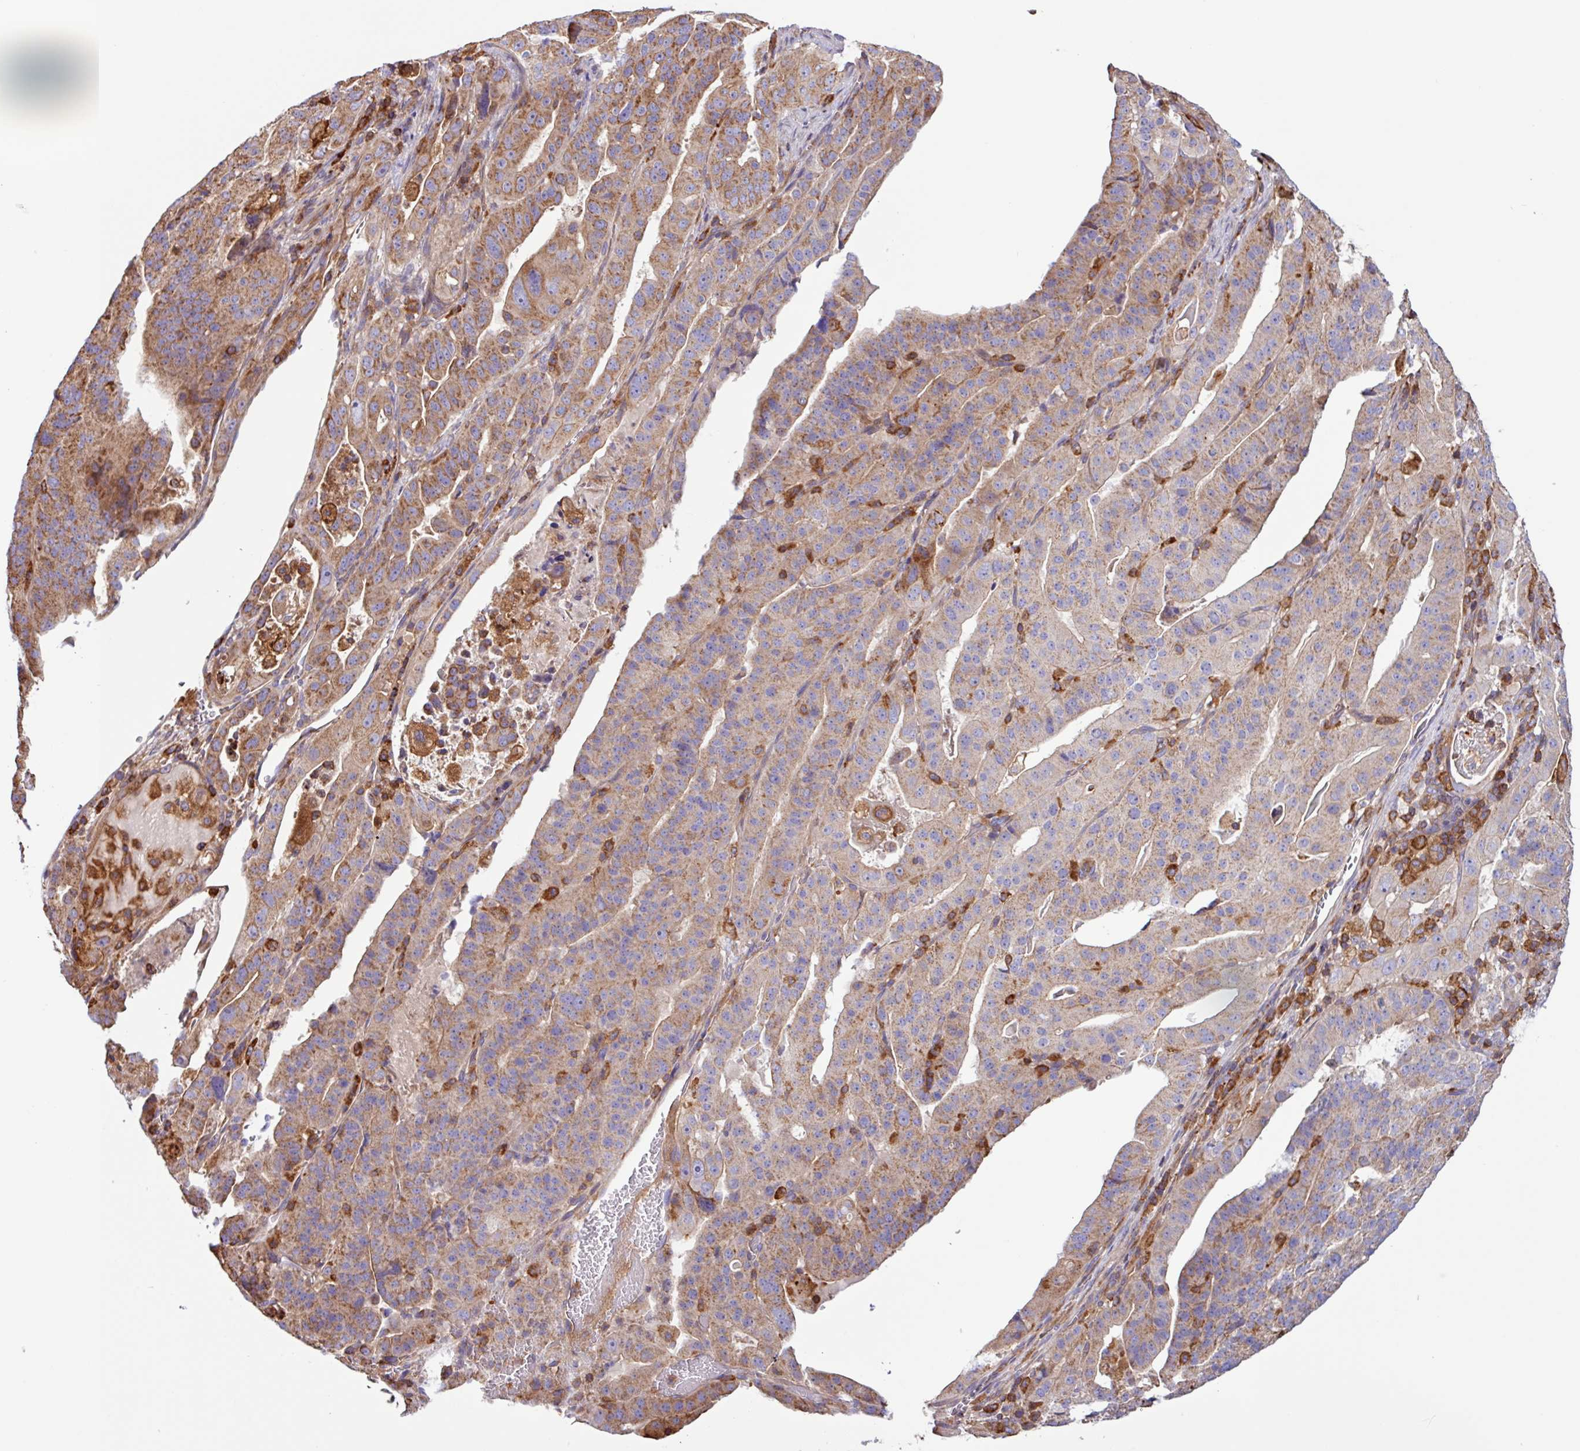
{"staining": {"intensity": "moderate", "quantity": ">75%", "location": "cytoplasmic/membranous"}, "tissue": "stomach cancer", "cell_type": "Tumor cells", "image_type": "cancer", "snomed": [{"axis": "morphology", "description": "Adenocarcinoma, NOS"}, {"axis": "topography", "description": "Stomach"}], "caption": "Protein expression analysis of adenocarcinoma (stomach) demonstrates moderate cytoplasmic/membranous staining in approximately >75% of tumor cells. The staining is performed using DAB (3,3'-diaminobenzidine) brown chromogen to label protein expression. The nuclei are counter-stained blue using hematoxylin.", "gene": "ACTR3", "patient": {"sex": "male", "age": 48}}